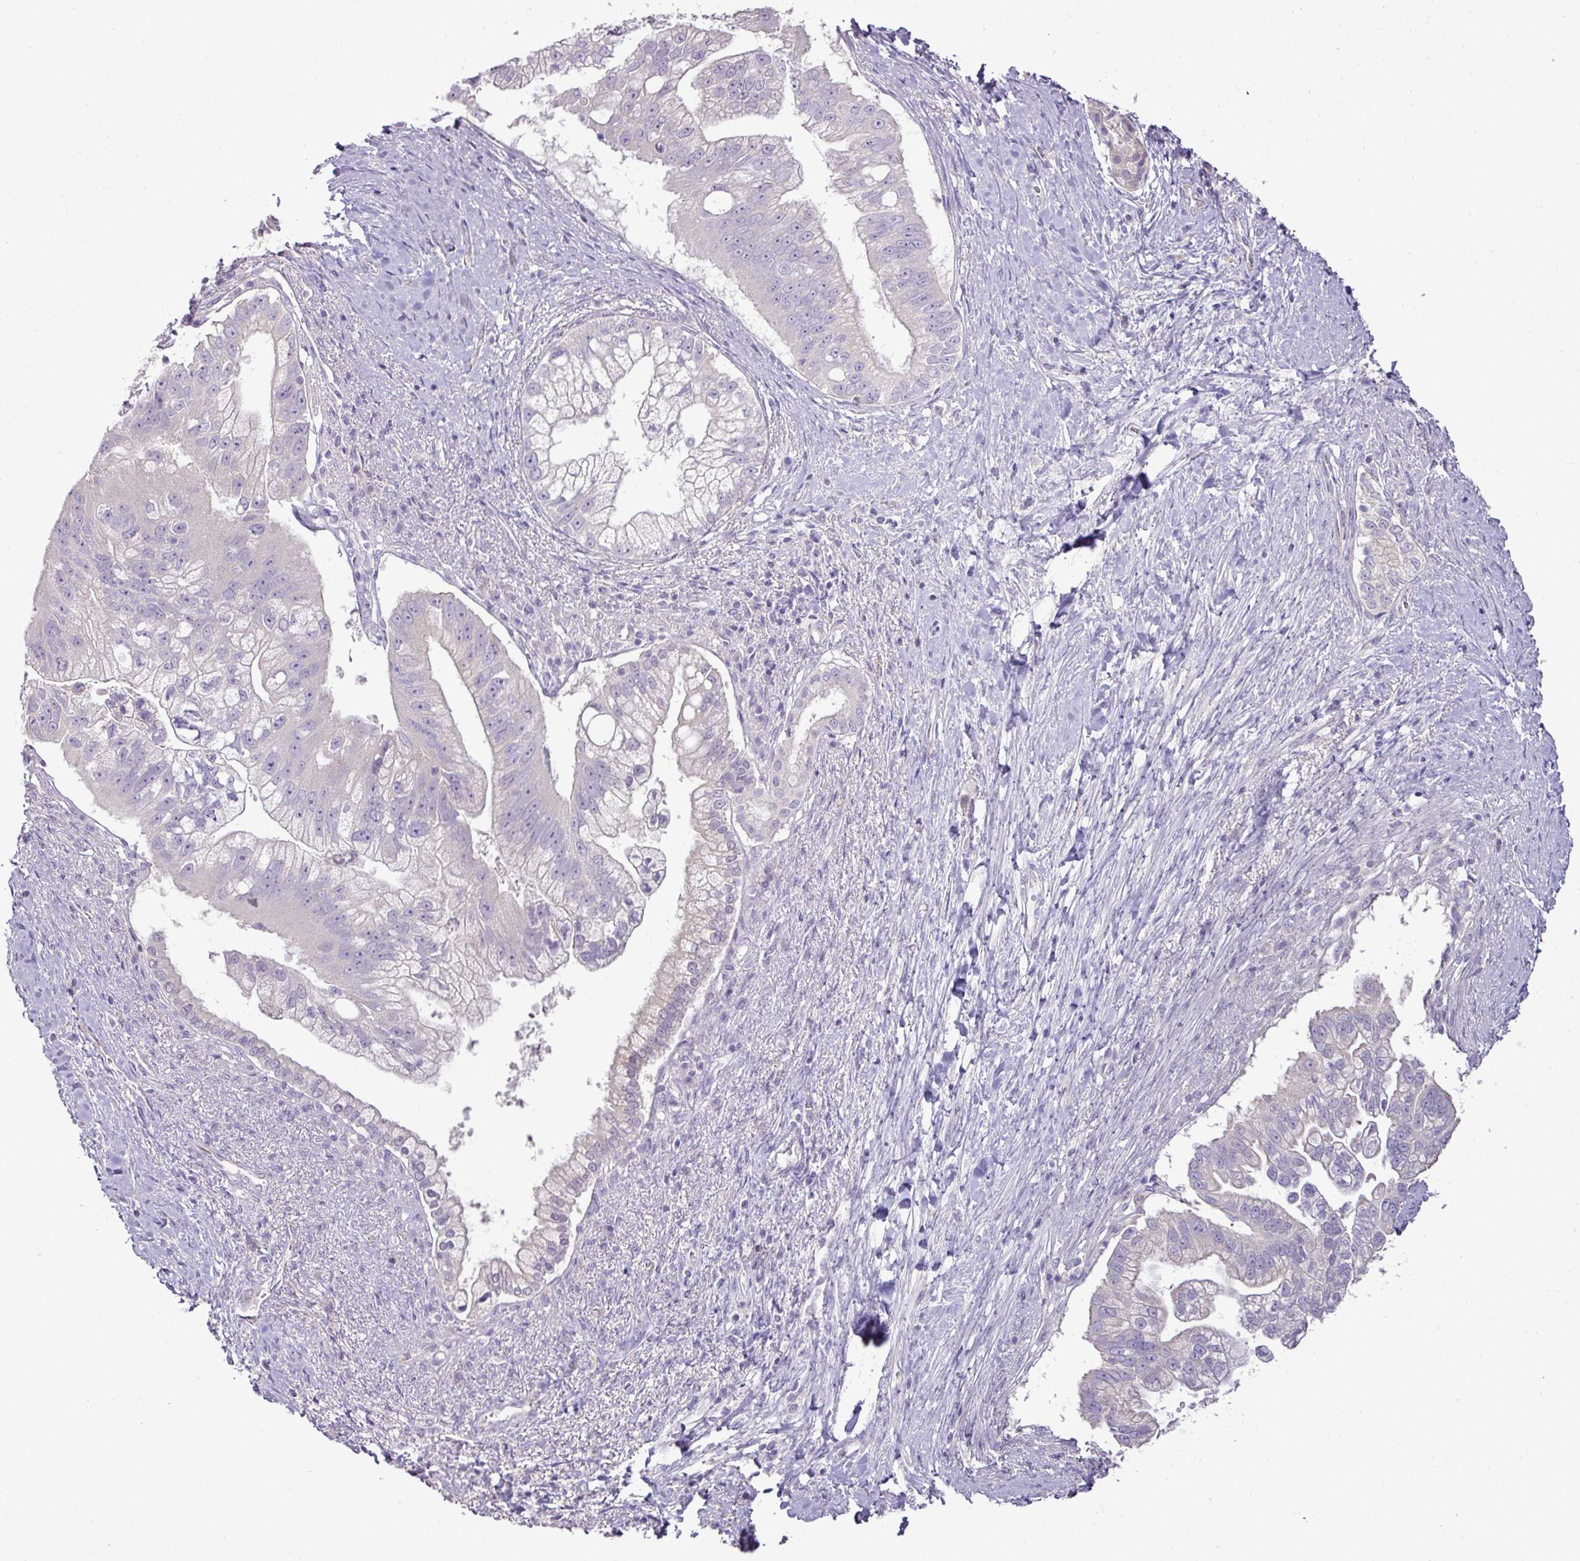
{"staining": {"intensity": "negative", "quantity": "none", "location": "none"}, "tissue": "pancreatic cancer", "cell_type": "Tumor cells", "image_type": "cancer", "snomed": [{"axis": "morphology", "description": "Adenocarcinoma, NOS"}, {"axis": "topography", "description": "Pancreas"}], "caption": "Immunohistochemical staining of human pancreatic cancer (adenocarcinoma) exhibits no significant staining in tumor cells. The staining is performed using DAB brown chromogen with nuclei counter-stained in using hematoxylin.", "gene": "BRINP2", "patient": {"sex": "male", "age": 70}}